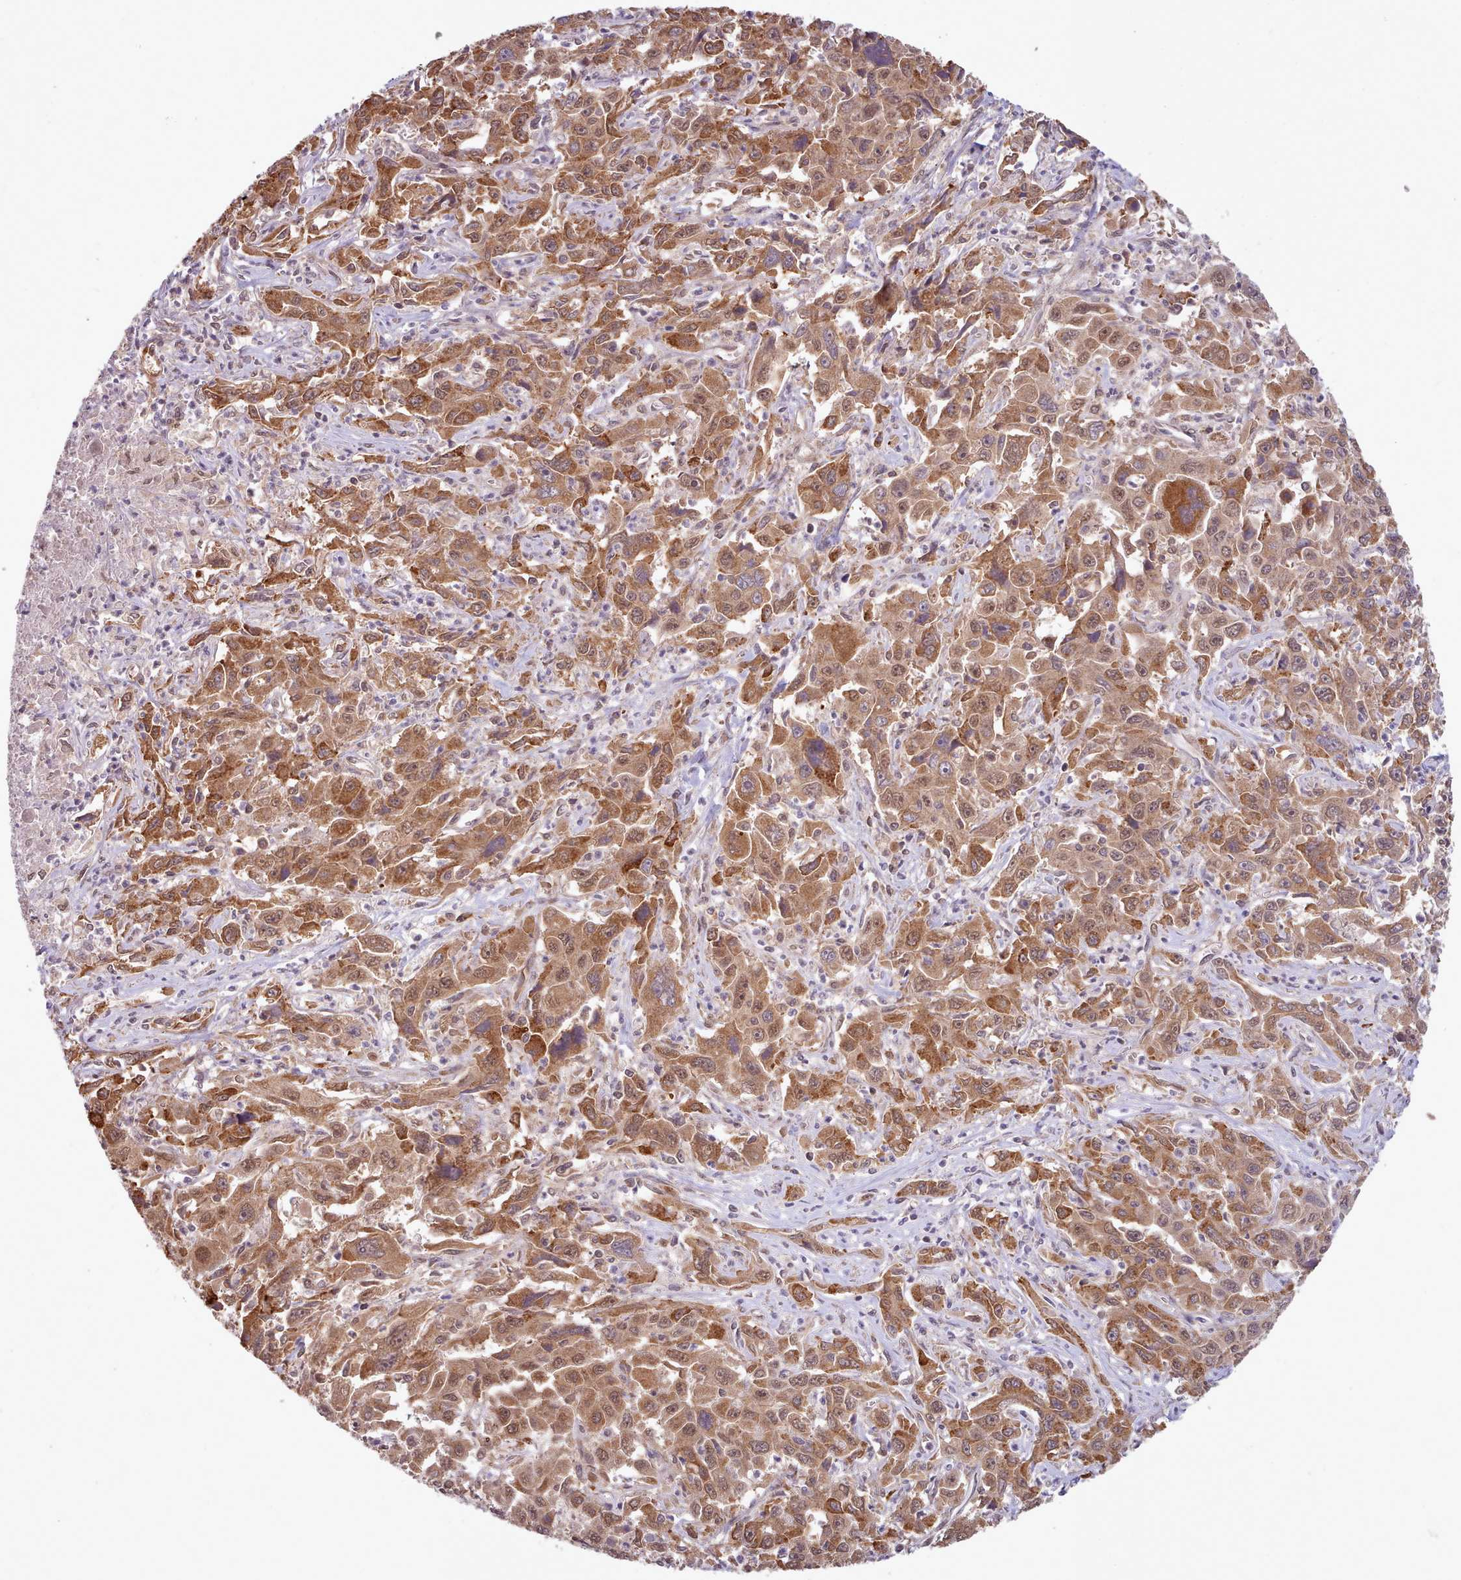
{"staining": {"intensity": "moderate", "quantity": ">75%", "location": "cytoplasmic/membranous,nuclear"}, "tissue": "liver cancer", "cell_type": "Tumor cells", "image_type": "cancer", "snomed": [{"axis": "morphology", "description": "Carcinoma, Hepatocellular, NOS"}, {"axis": "topography", "description": "Liver"}], "caption": "Liver cancer stained with a brown dye reveals moderate cytoplasmic/membranous and nuclear positive expression in approximately >75% of tumor cells.", "gene": "PIP4P1", "patient": {"sex": "male", "age": 63}}